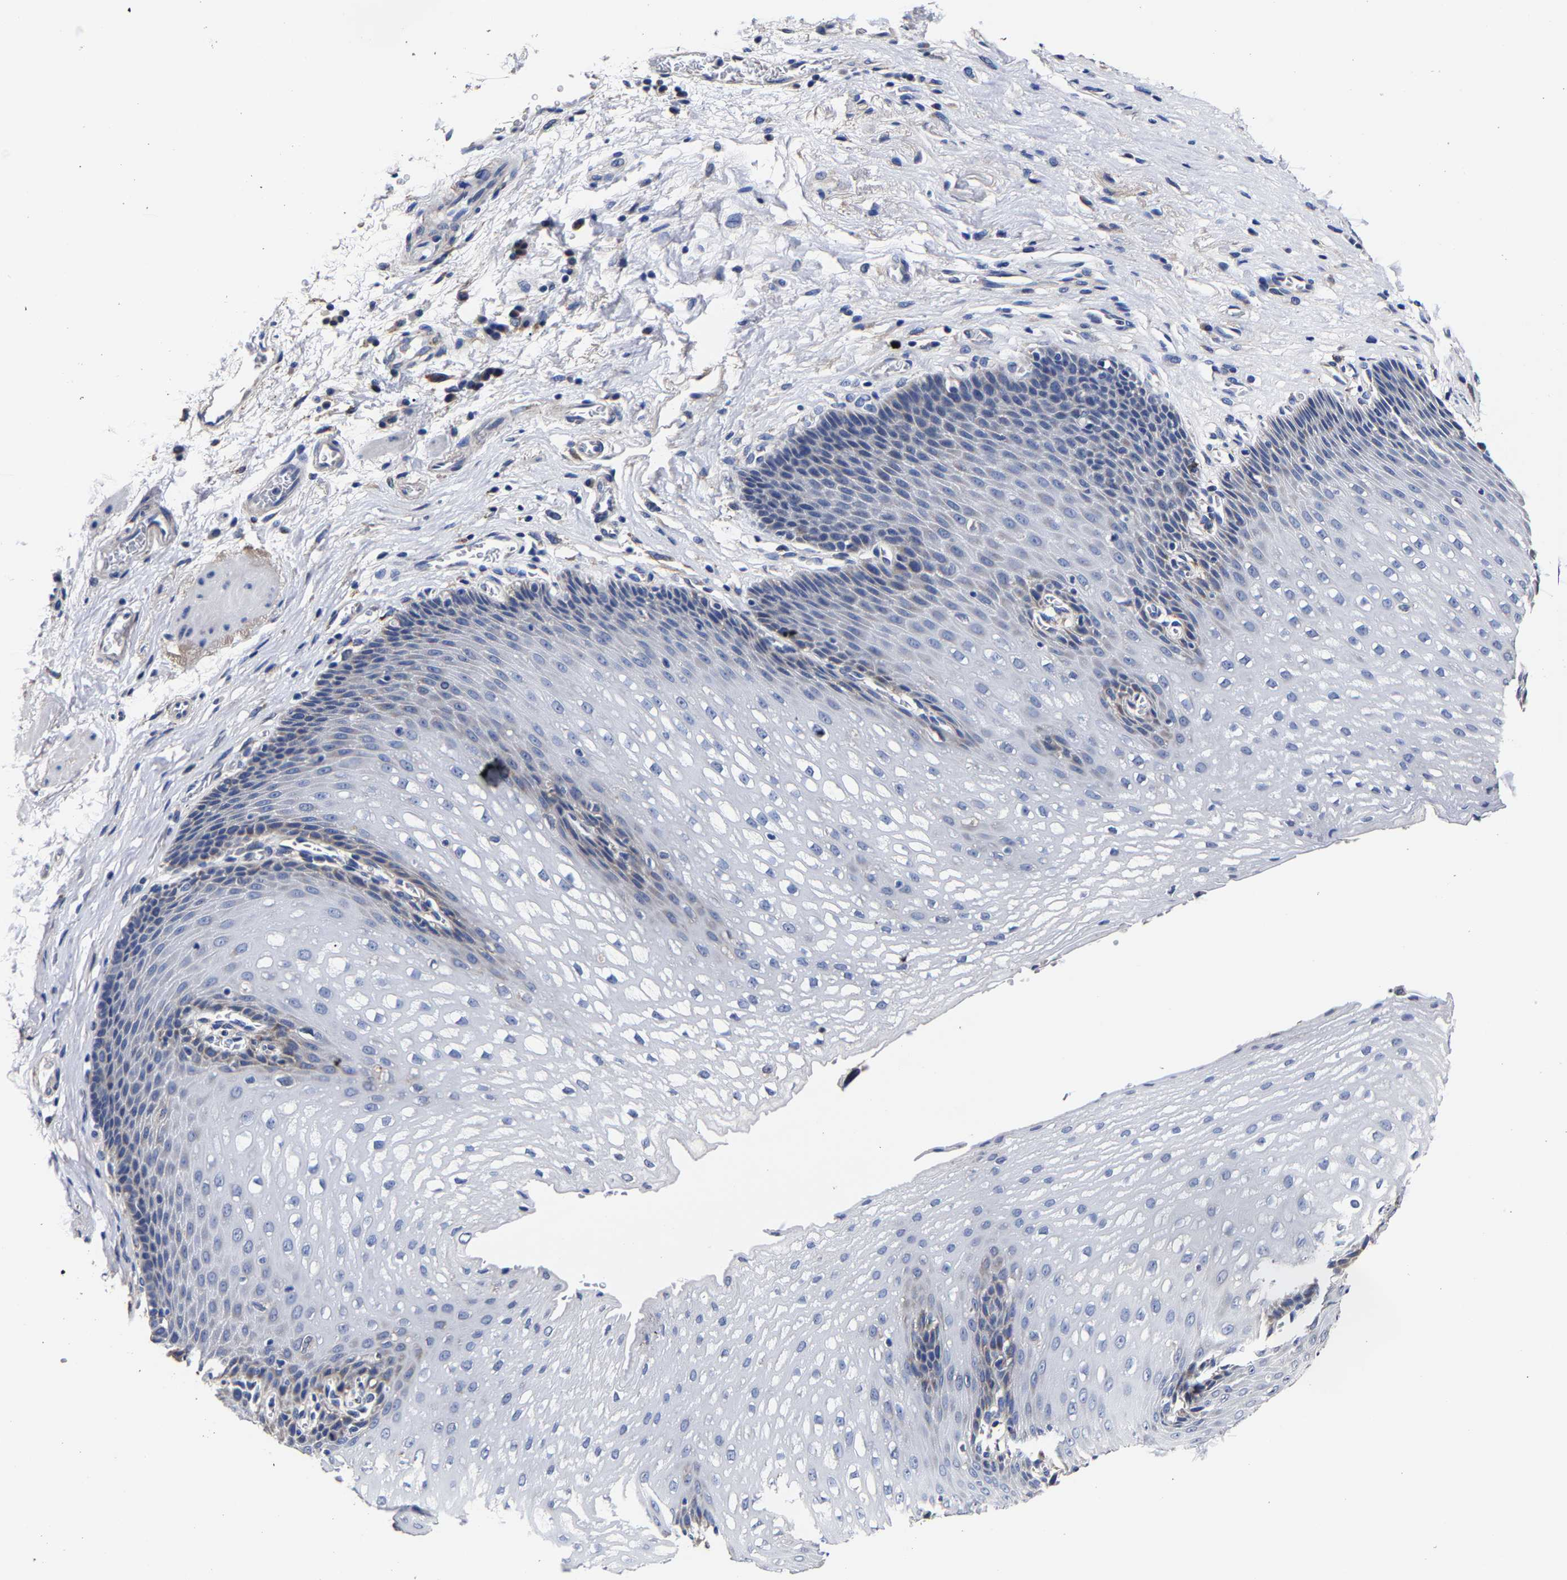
{"staining": {"intensity": "weak", "quantity": "<25%", "location": "cytoplasmic/membranous"}, "tissue": "esophagus", "cell_type": "Squamous epithelial cells", "image_type": "normal", "snomed": [{"axis": "morphology", "description": "Normal tissue, NOS"}, {"axis": "topography", "description": "Esophagus"}], "caption": "A histopathology image of human esophagus is negative for staining in squamous epithelial cells. (DAB immunohistochemistry visualized using brightfield microscopy, high magnification).", "gene": "AASS", "patient": {"sex": "male", "age": 48}}